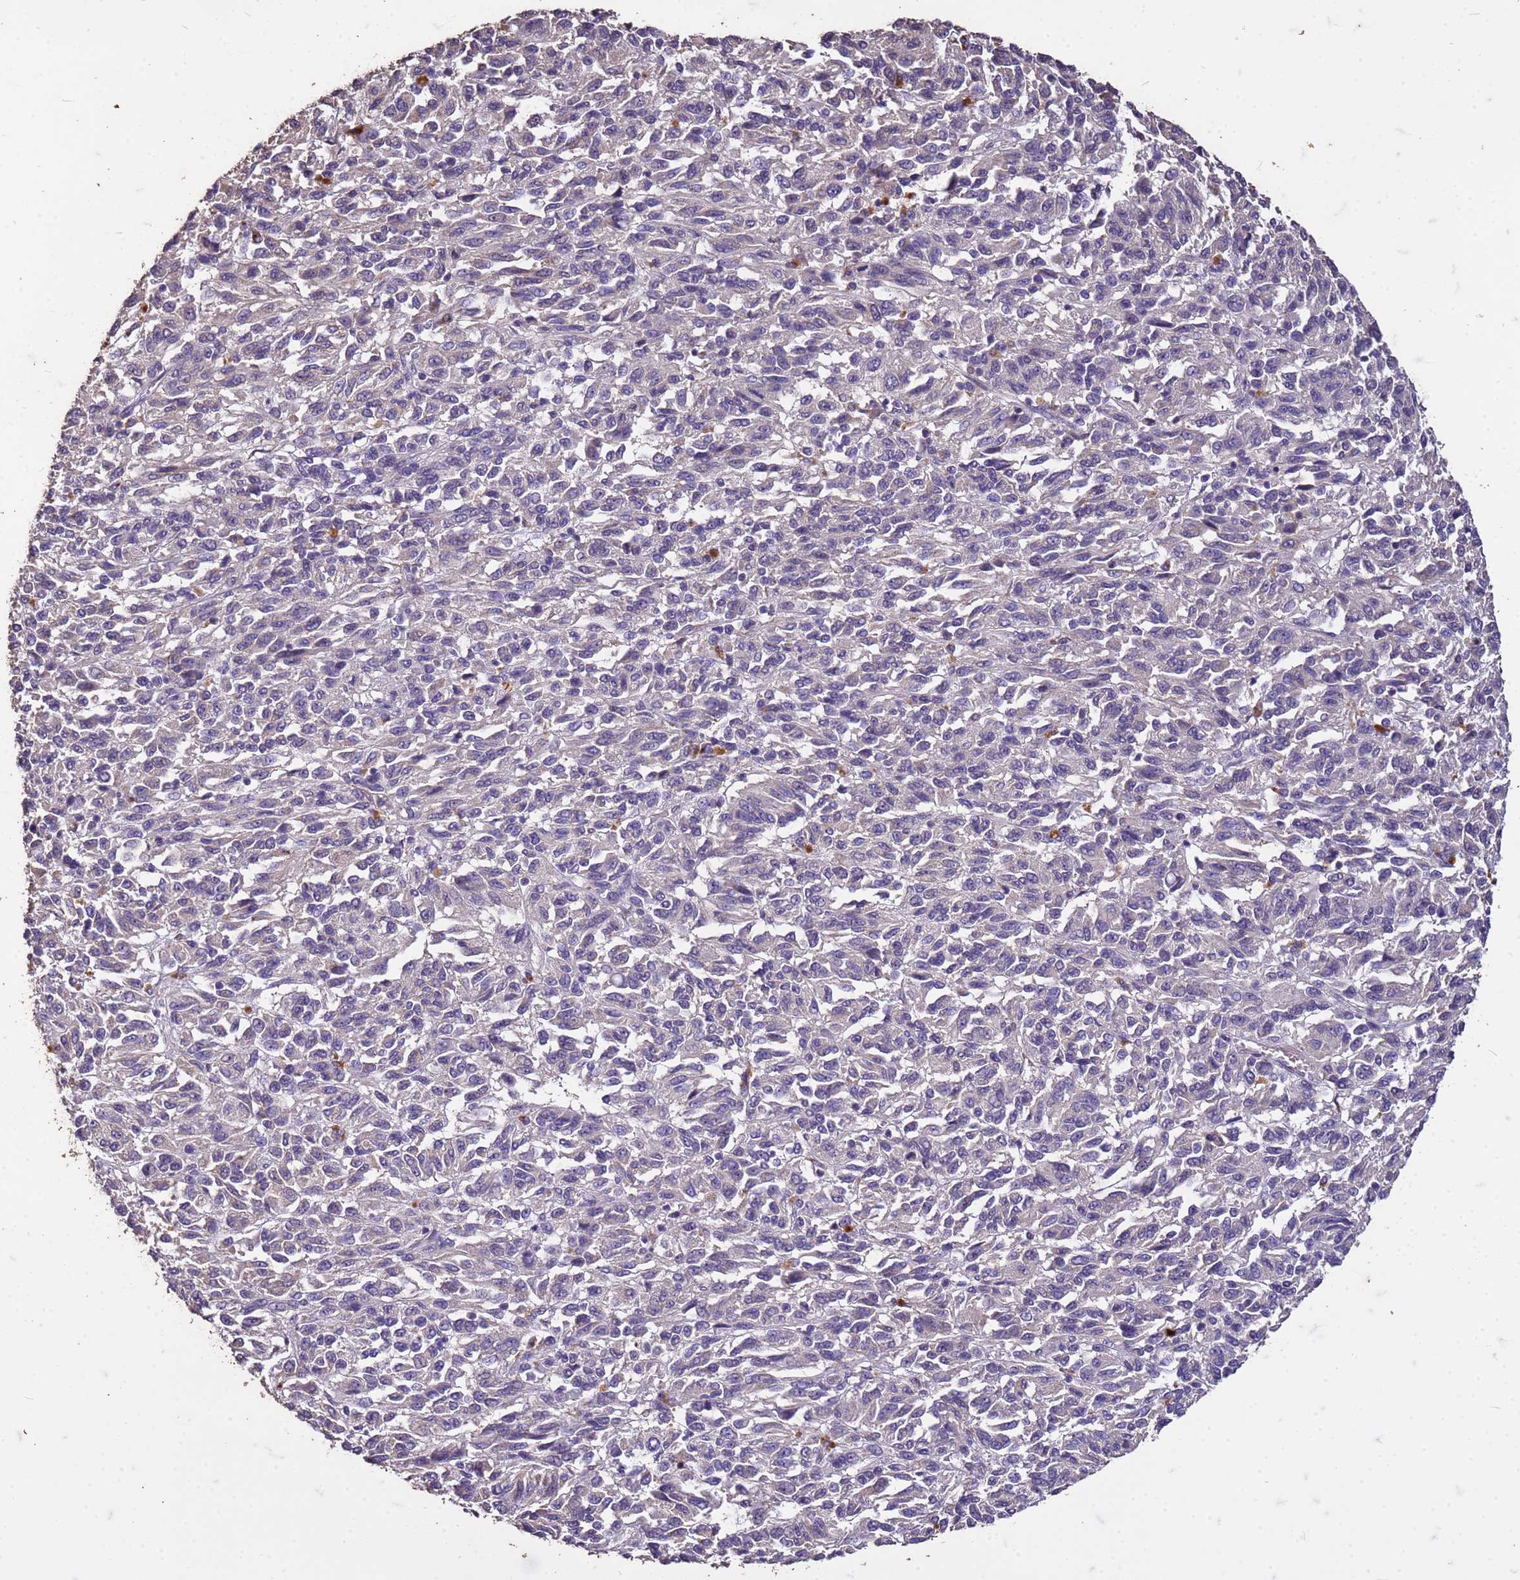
{"staining": {"intensity": "negative", "quantity": "none", "location": "none"}, "tissue": "melanoma", "cell_type": "Tumor cells", "image_type": "cancer", "snomed": [{"axis": "morphology", "description": "Malignant melanoma, Metastatic site"}, {"axis": "topography", "description": "Lung"}], "caption": "This is a histopathology image of IHC staining of malignant melanoma (metastatic site), which shows no positivity in tumor cells.", "gene": "FAM184B", "patient": {"sex": "male", "age": 64}}